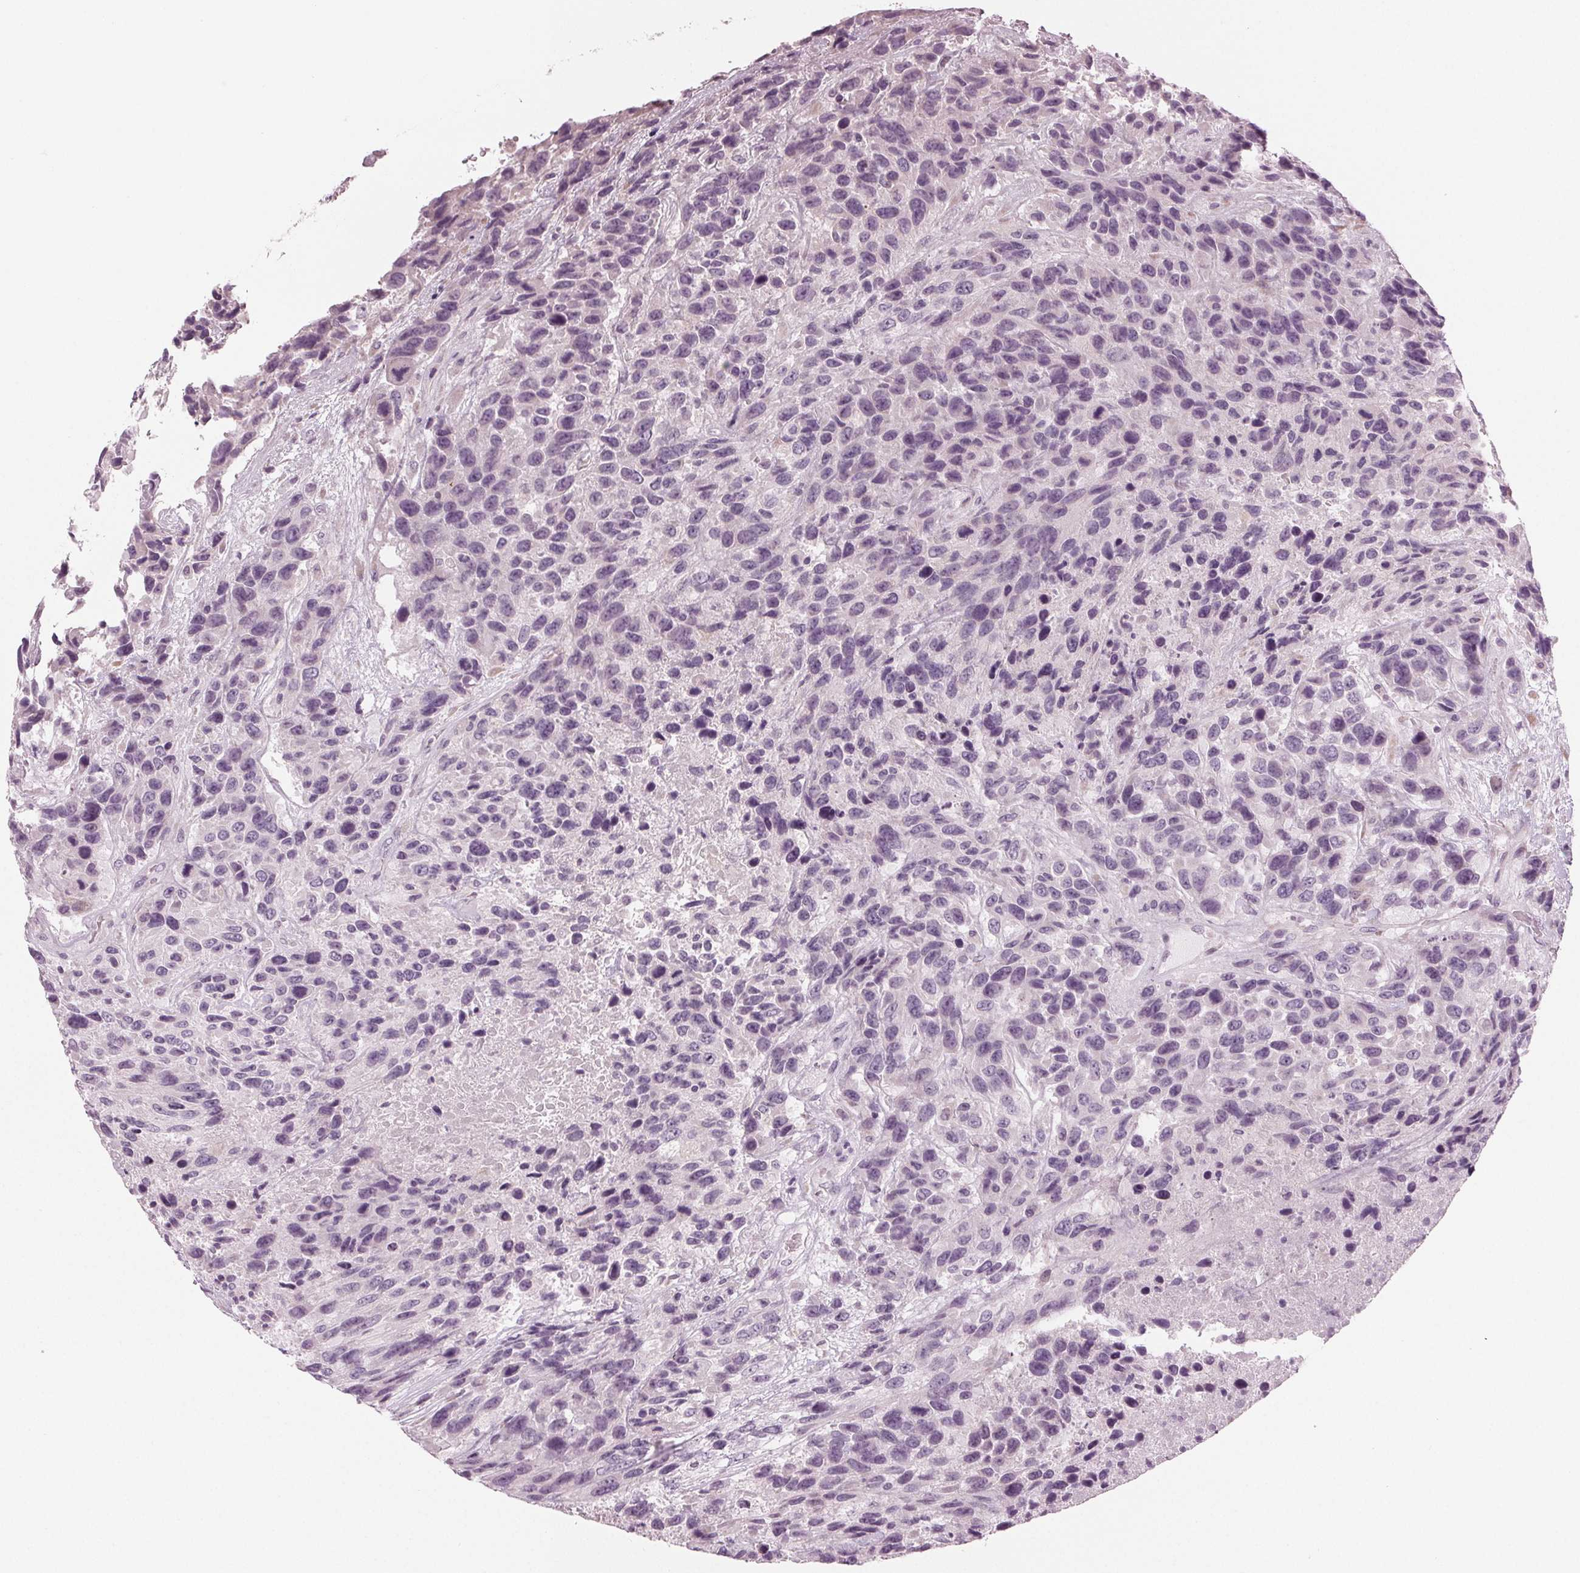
{"staining": {"intensity": "negative", "quantity": "none", "location": "none"}, "tissue": "urothelial cancer", "cell_type": "Tumor cells", "image_type": "cancer", "snomed": [{"axis": "morphology", "description": "Urothelial carcinoma, High grade"}, {"axis": "topography", "description": "Urinary bladder"}], "caption": "Human urothelial carcinoma (high-grade) stained for a protein using immunohistochemistry shows no expression in tumor cells.", "gene": "PRAP1", "patient": {"sex": "female", "age": 70}}